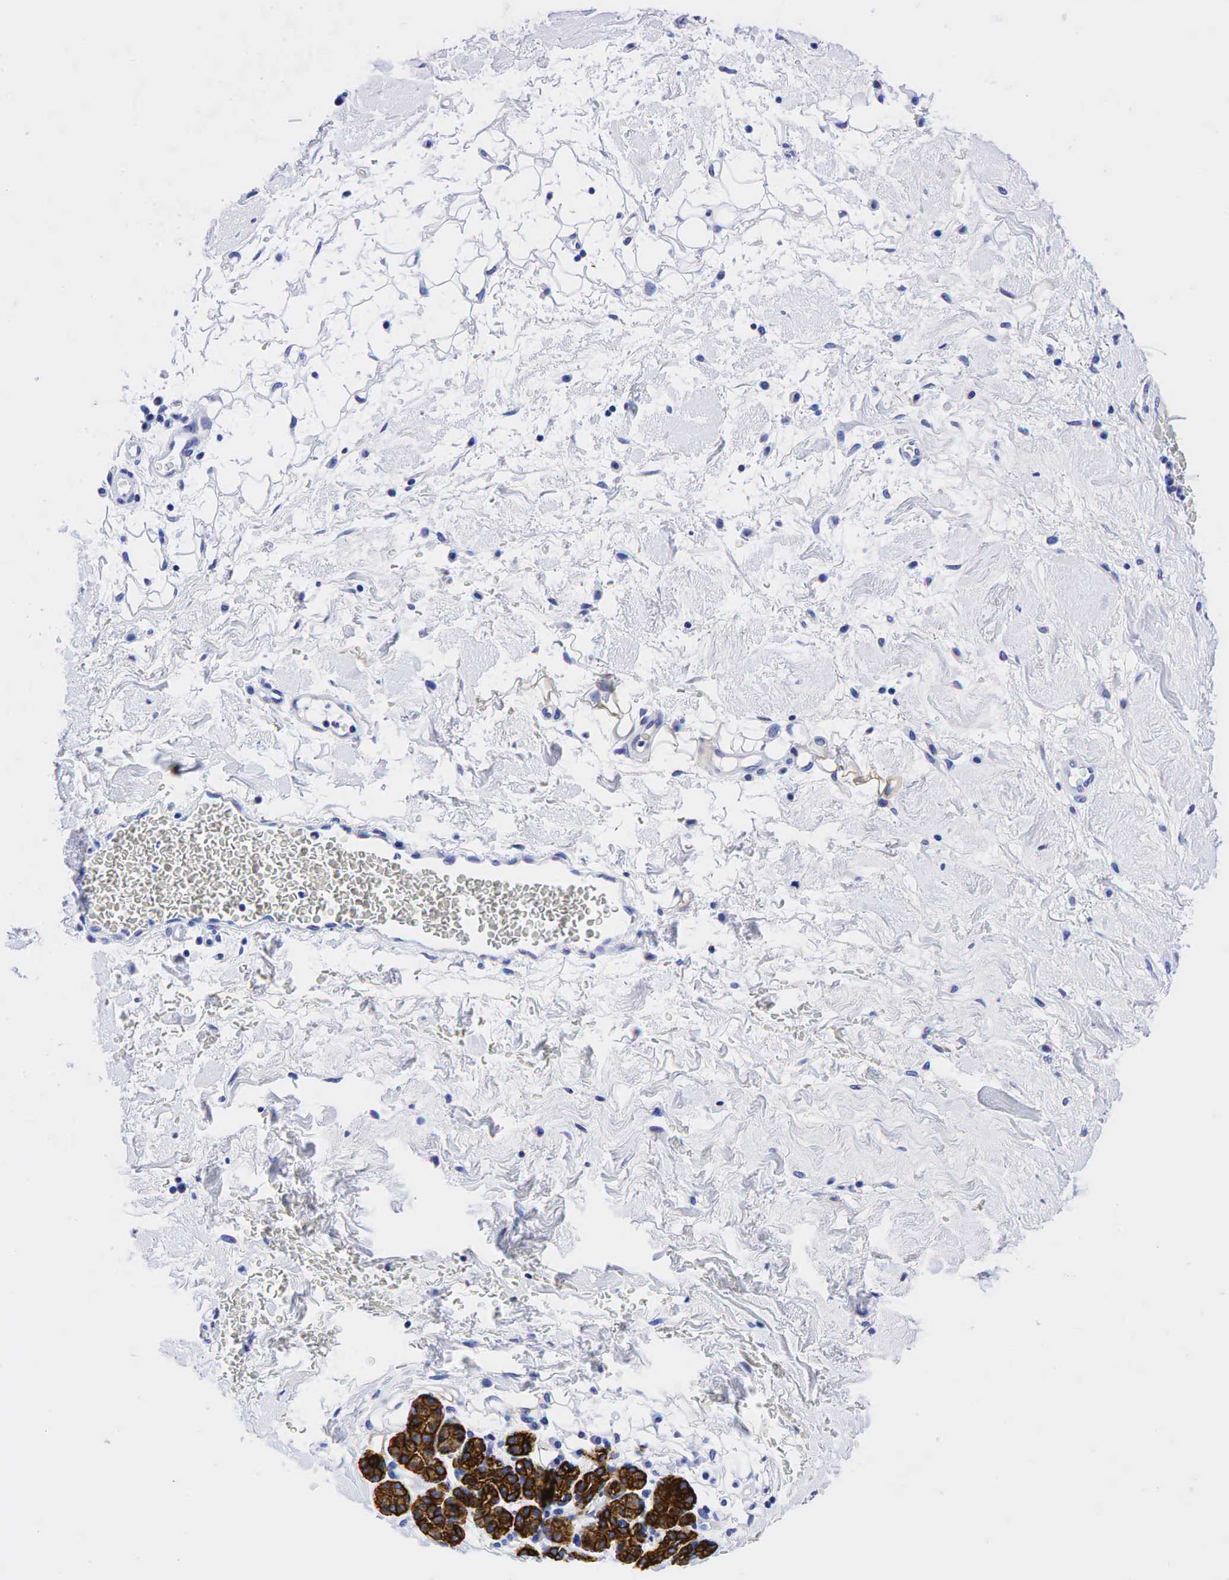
{"staining": {"intensity": "negative", "quantity": "none", "location": "none"}, "tissue": "skin cancer", "cell_type": "Tumor cells", "image_type": "cancer", "snomed": [{"axis": "morphology", "description": "Squamous cell carcinoma, NOS"}, {"axis": "topography", "description": "Skin"}], "caption": "This is an IHC photomicrograph of skin squamous cell carcinoma. There is no positivity in tumor cells.", "gene": "KRT18", "patient": {"sex": "male", "age": 84}}